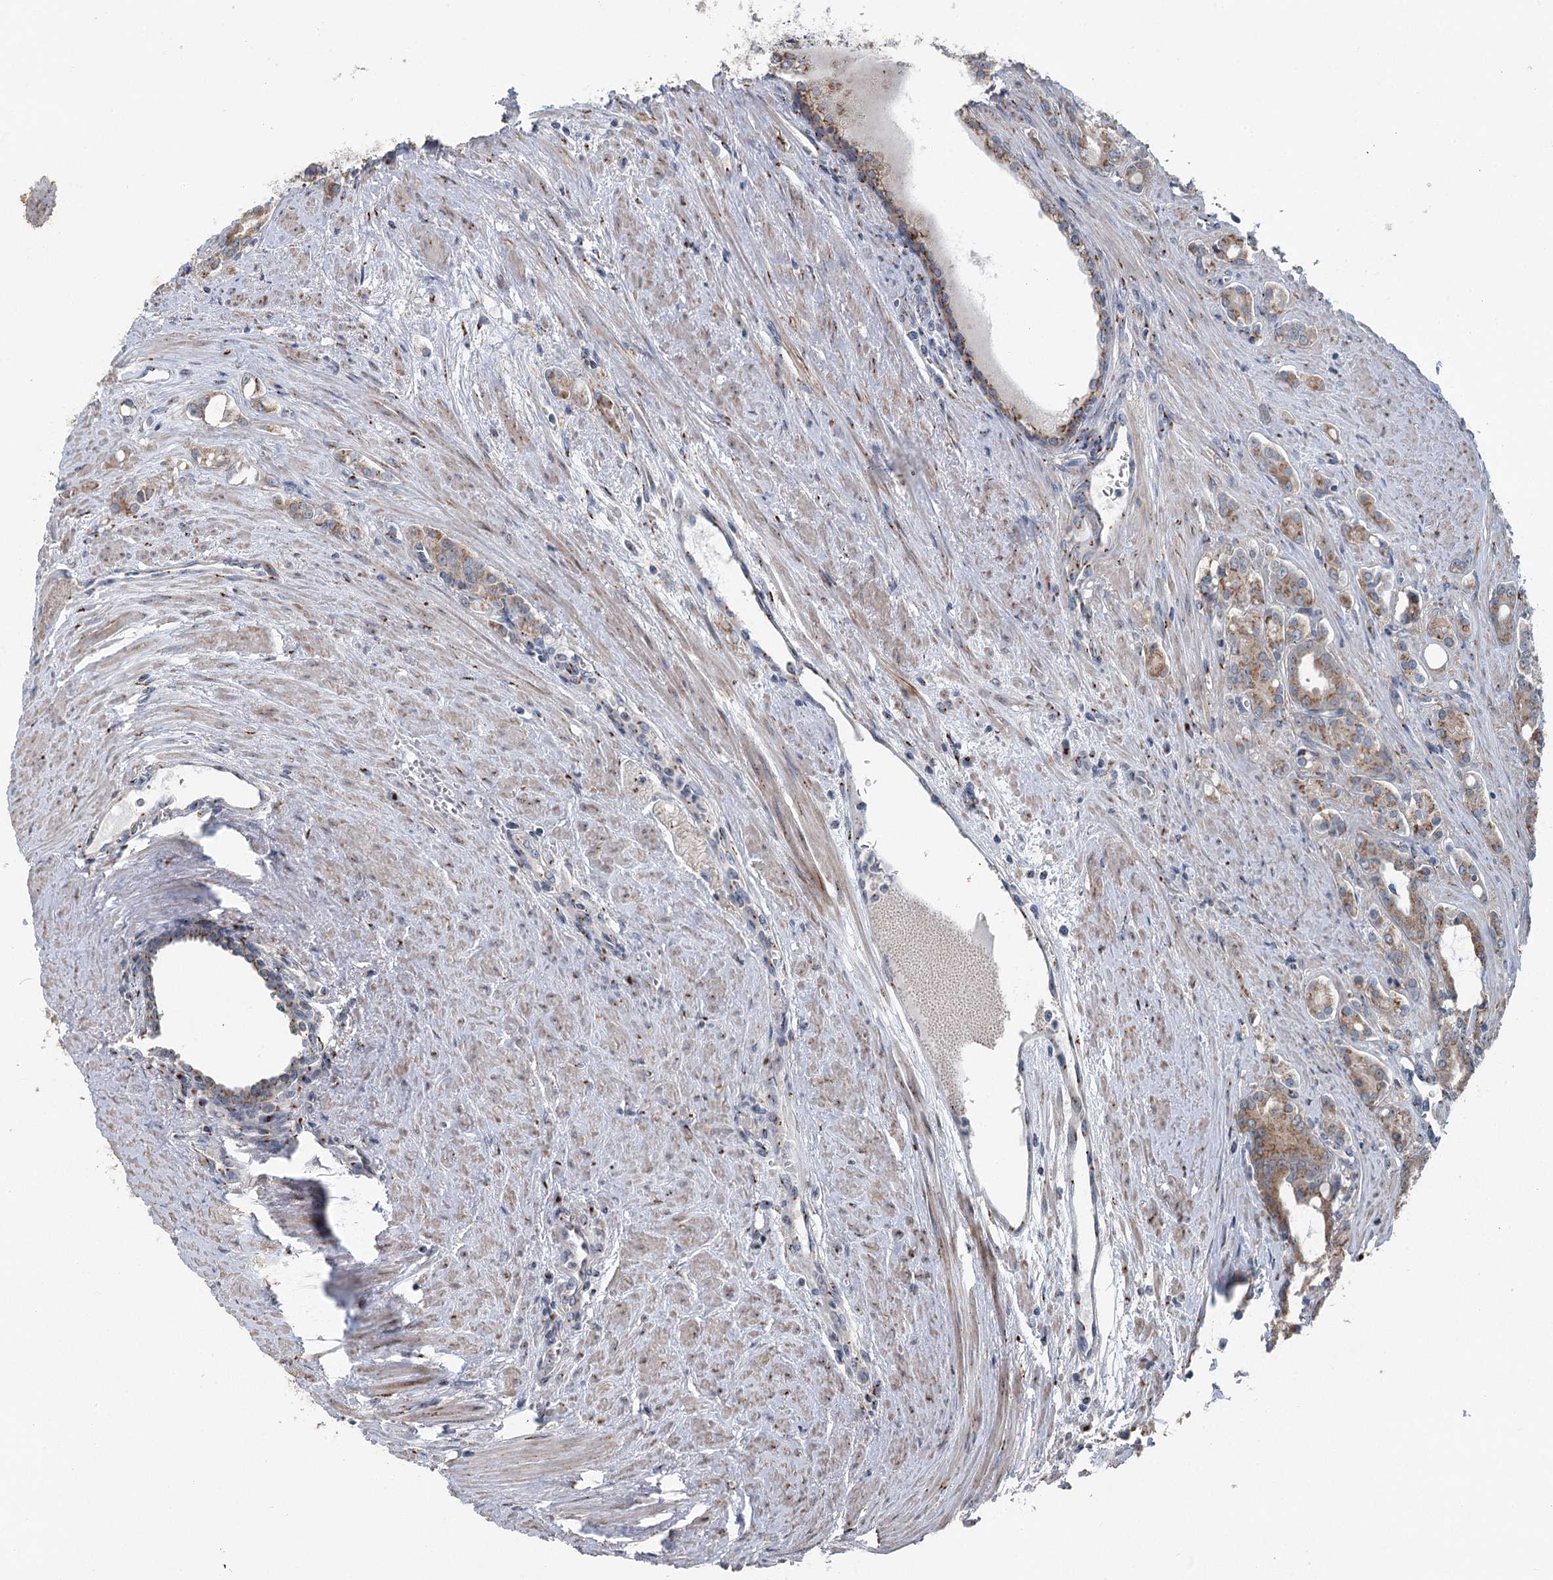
{"staining": {"intensity": "moderate", "quantity": ">75%", "location": "cytoplasmic/membranous"}, "tissue": "prostate cancer", "cell_type": "Tumor cells", "image_type": "cancer", "snomed": [{"axis": "morphology", "description": "Adenocarcinoma, High grade"}, {"axis": "topography", "description": "Prostate"}], "caption": "This is an image of immunohistochemistry (IHC) staining of prostate cancer (adenocarcinoma (high-grade)), which shows moderate positivity in the cytoplasmic/membranous of tumor cells.", "gene": "ITIH5", "patient": {"sex": "male", "age": 72}}